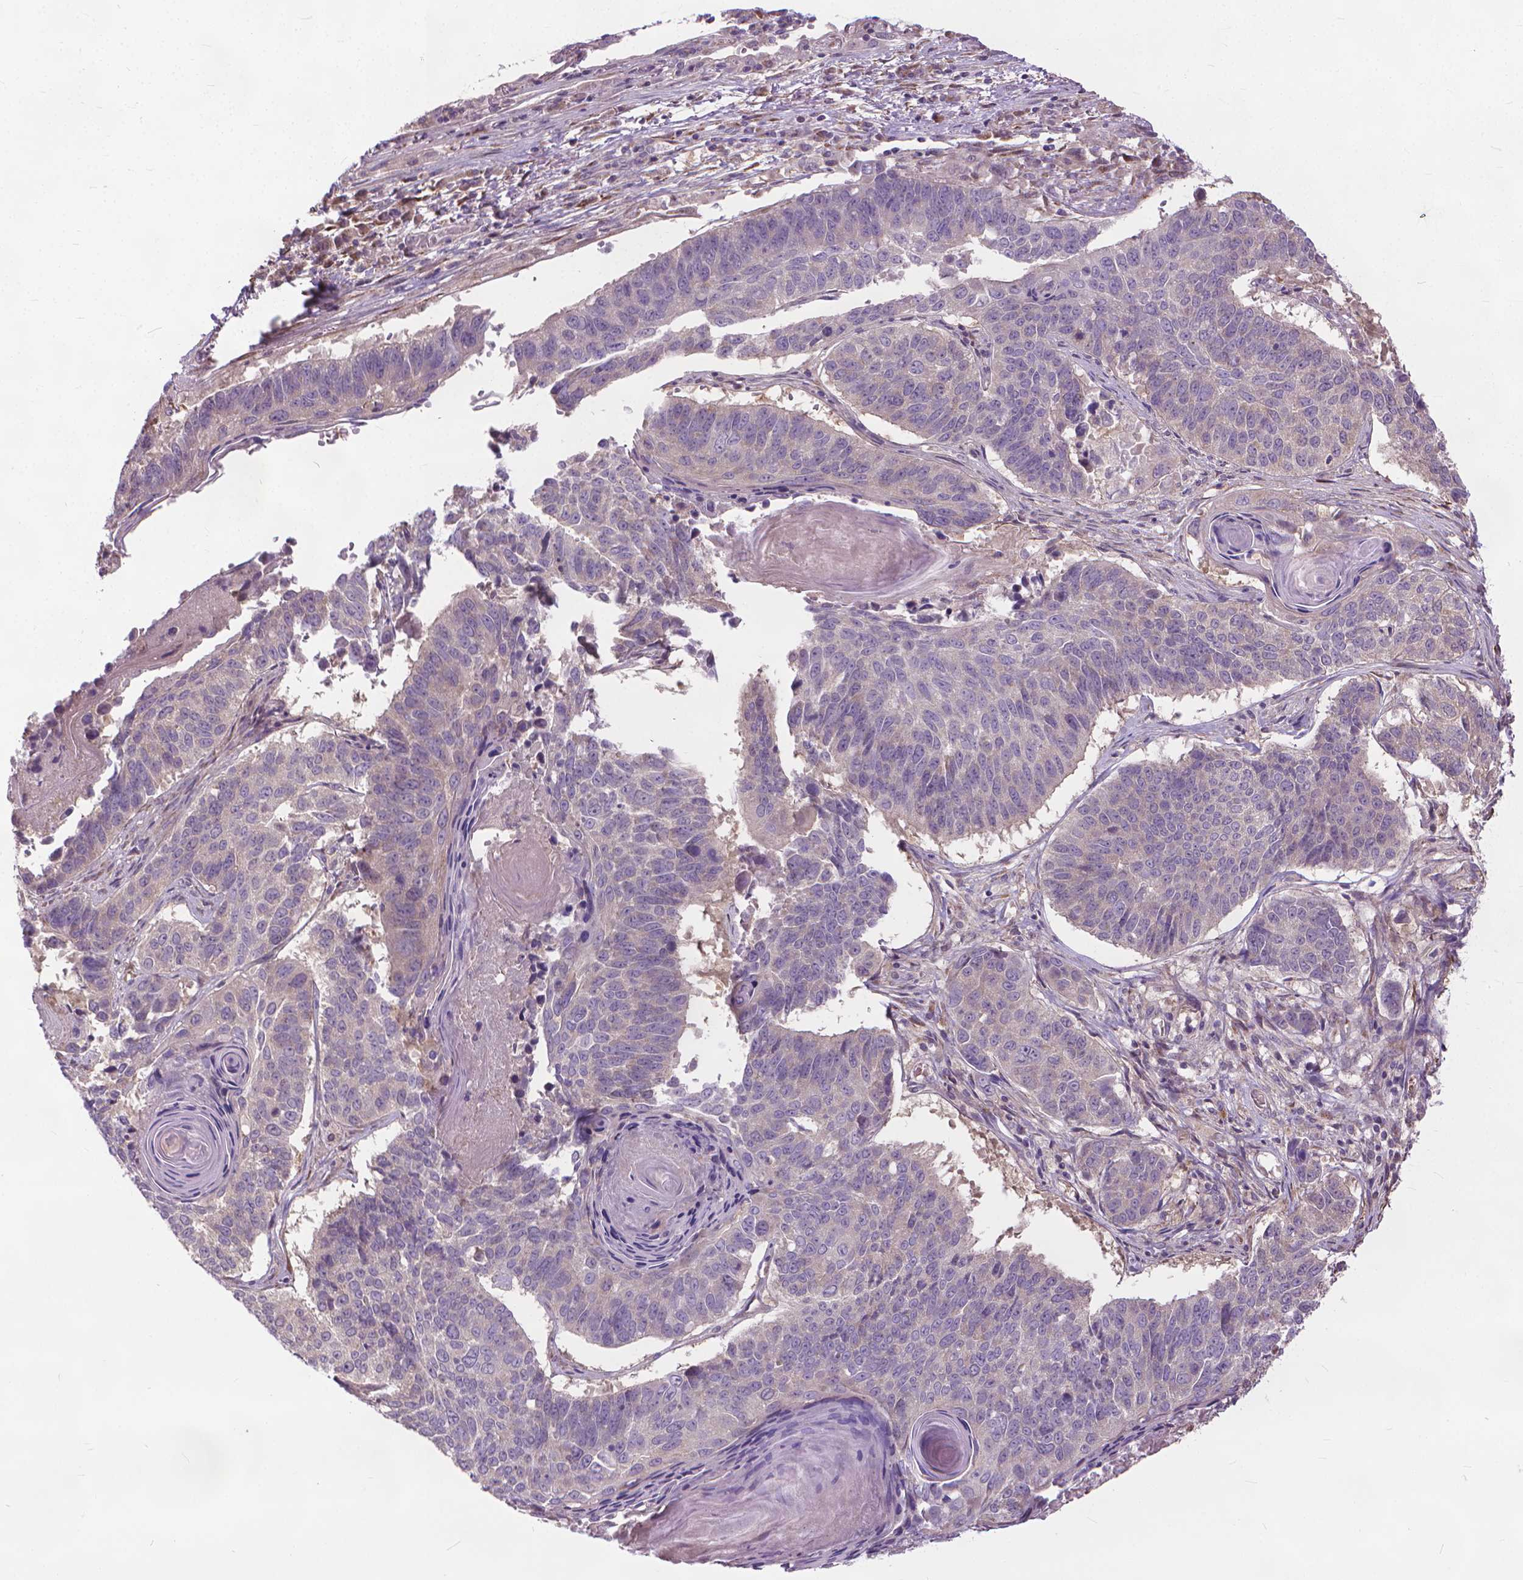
{"staining": {"intensity": "negative", "quantity": "none", "location": "none"}, "tissue": "lung cancer", "cell_type": "Tumor cells", "image_type": "cancer", "snomed": [{"axis": "morphology", "description": "Squamous cell carcinoma, NOS"}, {"axis": "topography", "description": "Lung"}], "caption": "This histopathology image is of lung cancer stained with immunohistochemistry to label a protein in brown with the nuclei are counter-stained blue. There is no staining in tumor cells.", "gene": "NUDT1", "patient": {"sex": "male", "age": 73}}